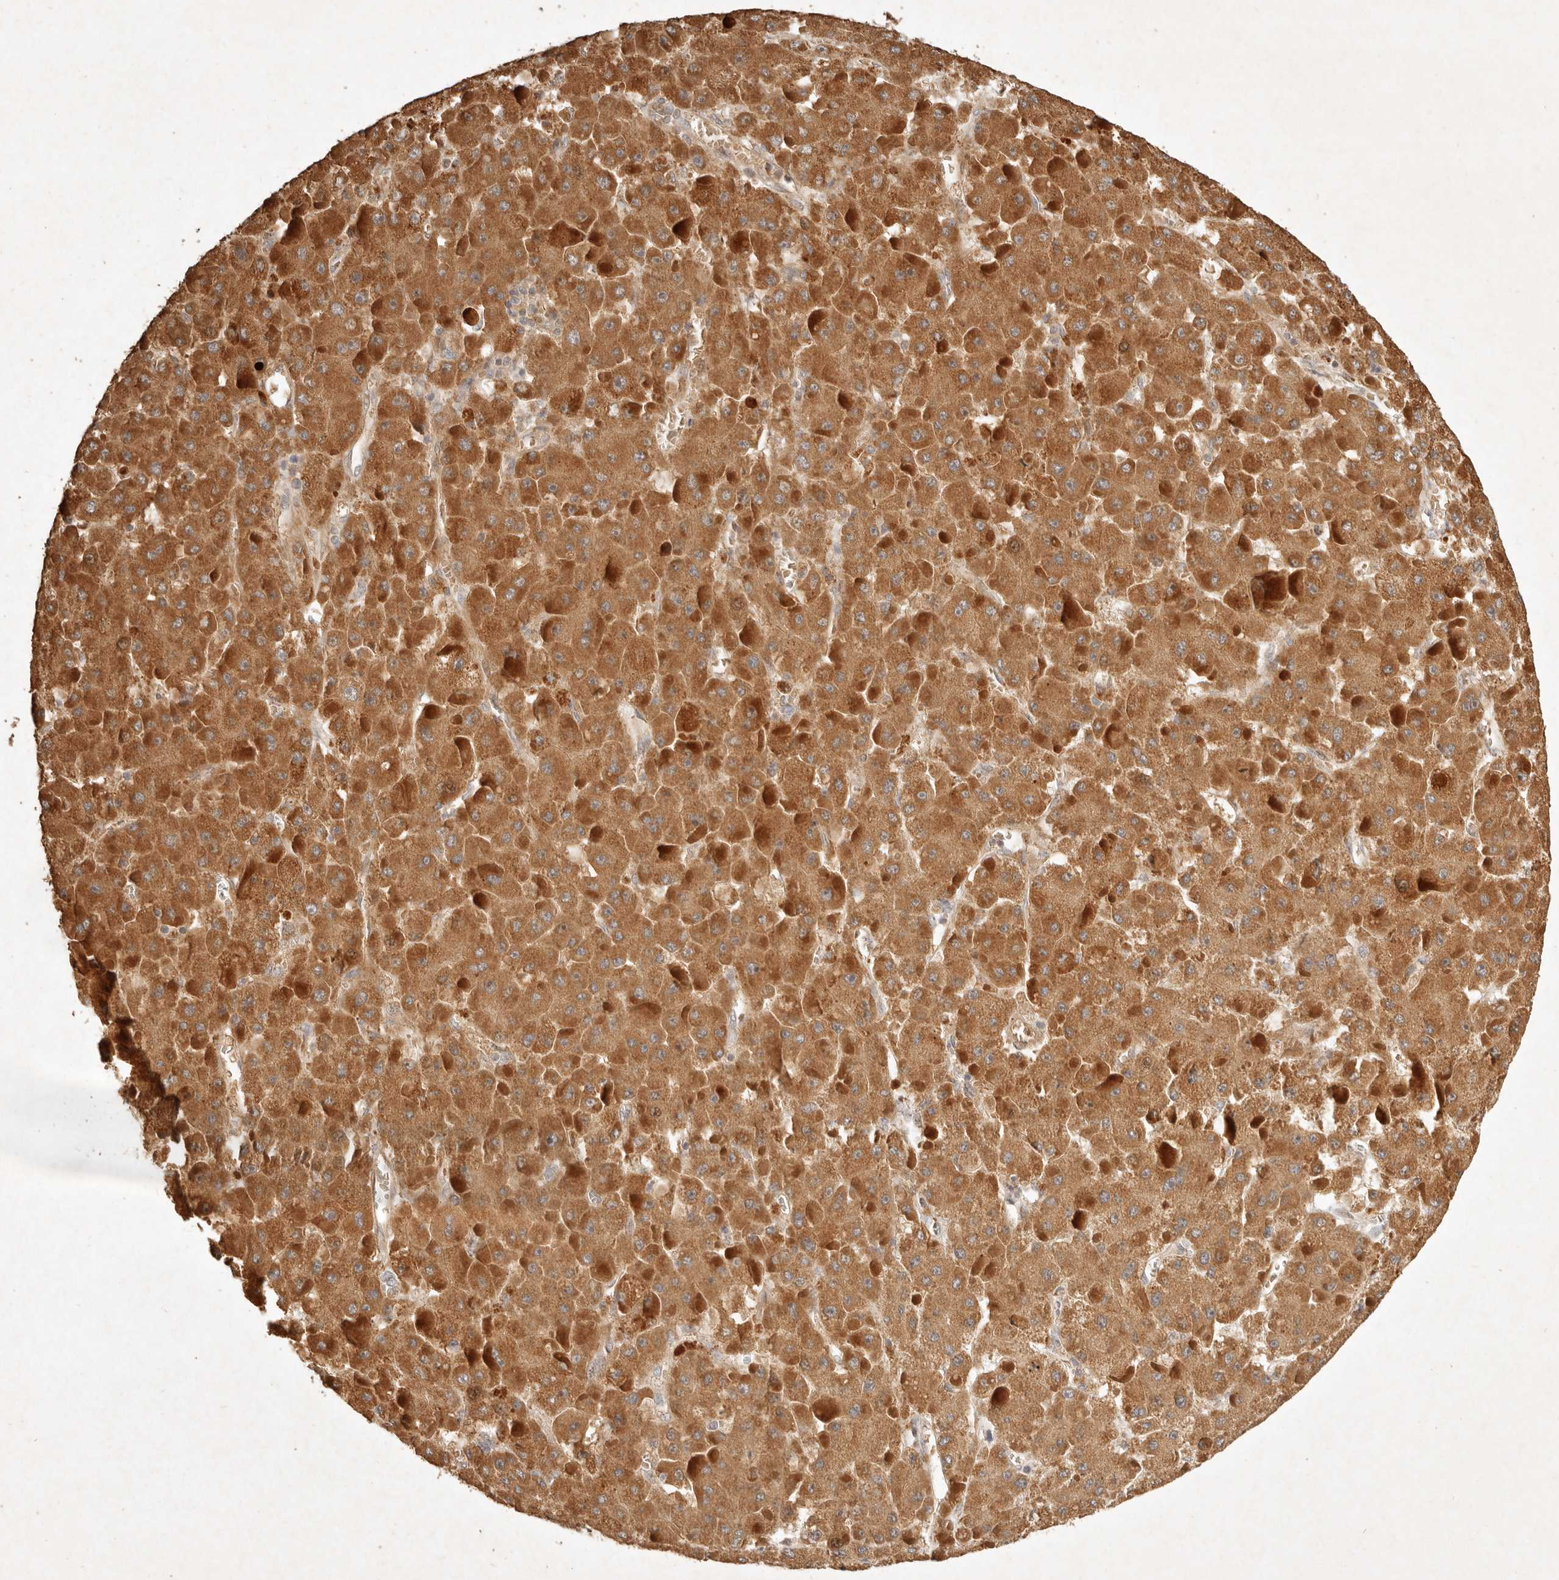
{"staining": {"intensity": "strong", "quantity": ">75%", "location": "cytoplasmic/membranous"}, "tissue": "liver cancer", "cell_type": "Tumor cells", "image_type": "cancer", "snomed": [{"axis": "morphology", "description": "Carcinoma, Hepatocellular, NOS"}, {"axis": "topography", "description": "Liver"}], "caption": "Tumor cells reveal high levels of strong cytoplasmic/membranous staining in about >75% of cells in hepatocellular carcinoma (liver).", "gene": "CLEC4C", "patient": {"sex": "female", "age": 73}}